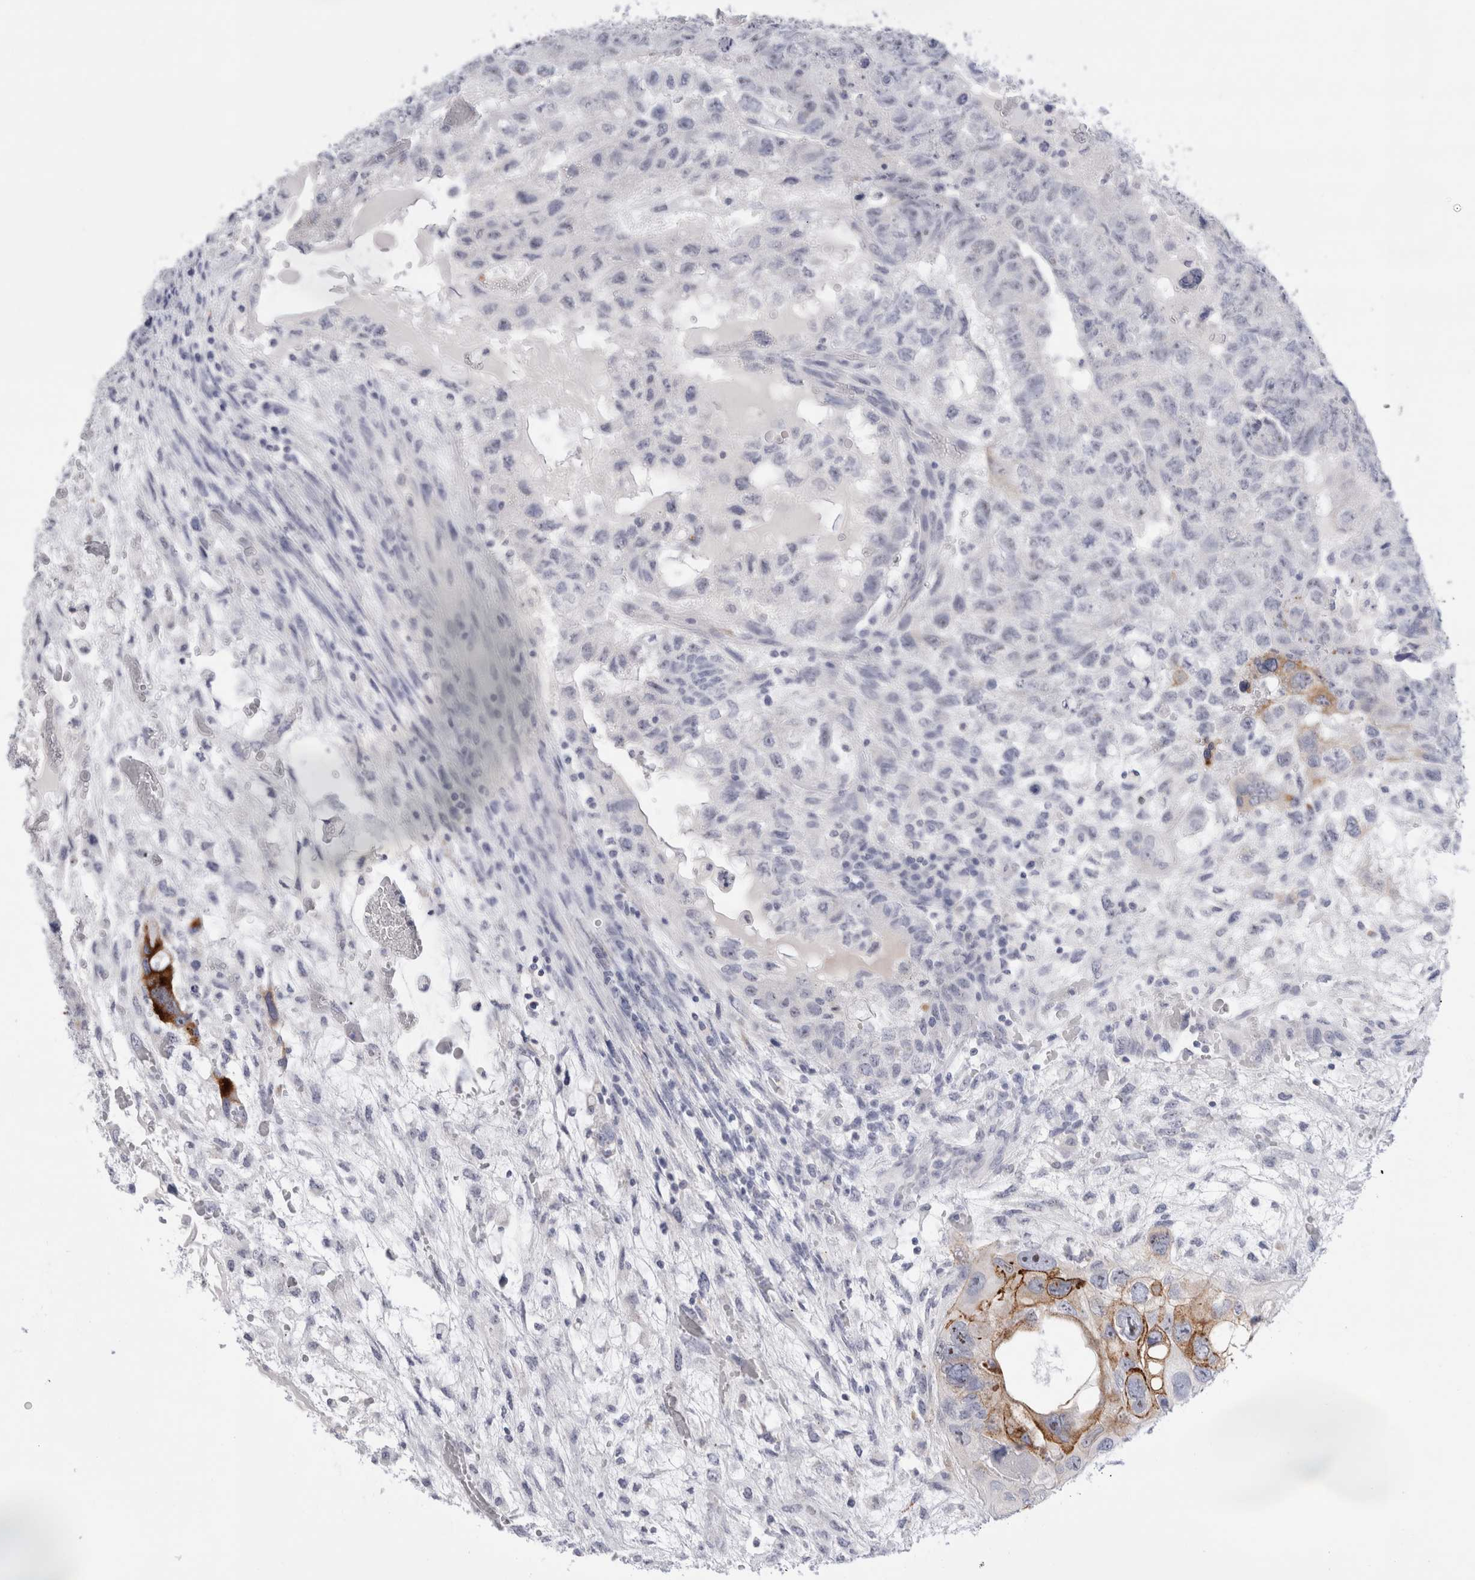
{"staining": {"intensity": "moderate", "quantity": "<25%", "location": "cytoplasmic/membranous"}, "tissue": "testis cancer", "cell_type": "Tumor cells", "image_type": "cancer", "snomed": [{"axis": "morphology", "description": "Carcinoma, Embryonal, NOS"}, {"axis": "topography", "description": "Testis"}], "caption": "Immunohistochemical staining of testis cancer (embryonal carcinoma) displays moderate cytoplasmic/membranous protein staining in about <25% of tumor cells.", "gene": "MUC15", "patient": {"sex": "male", "age": 36}}